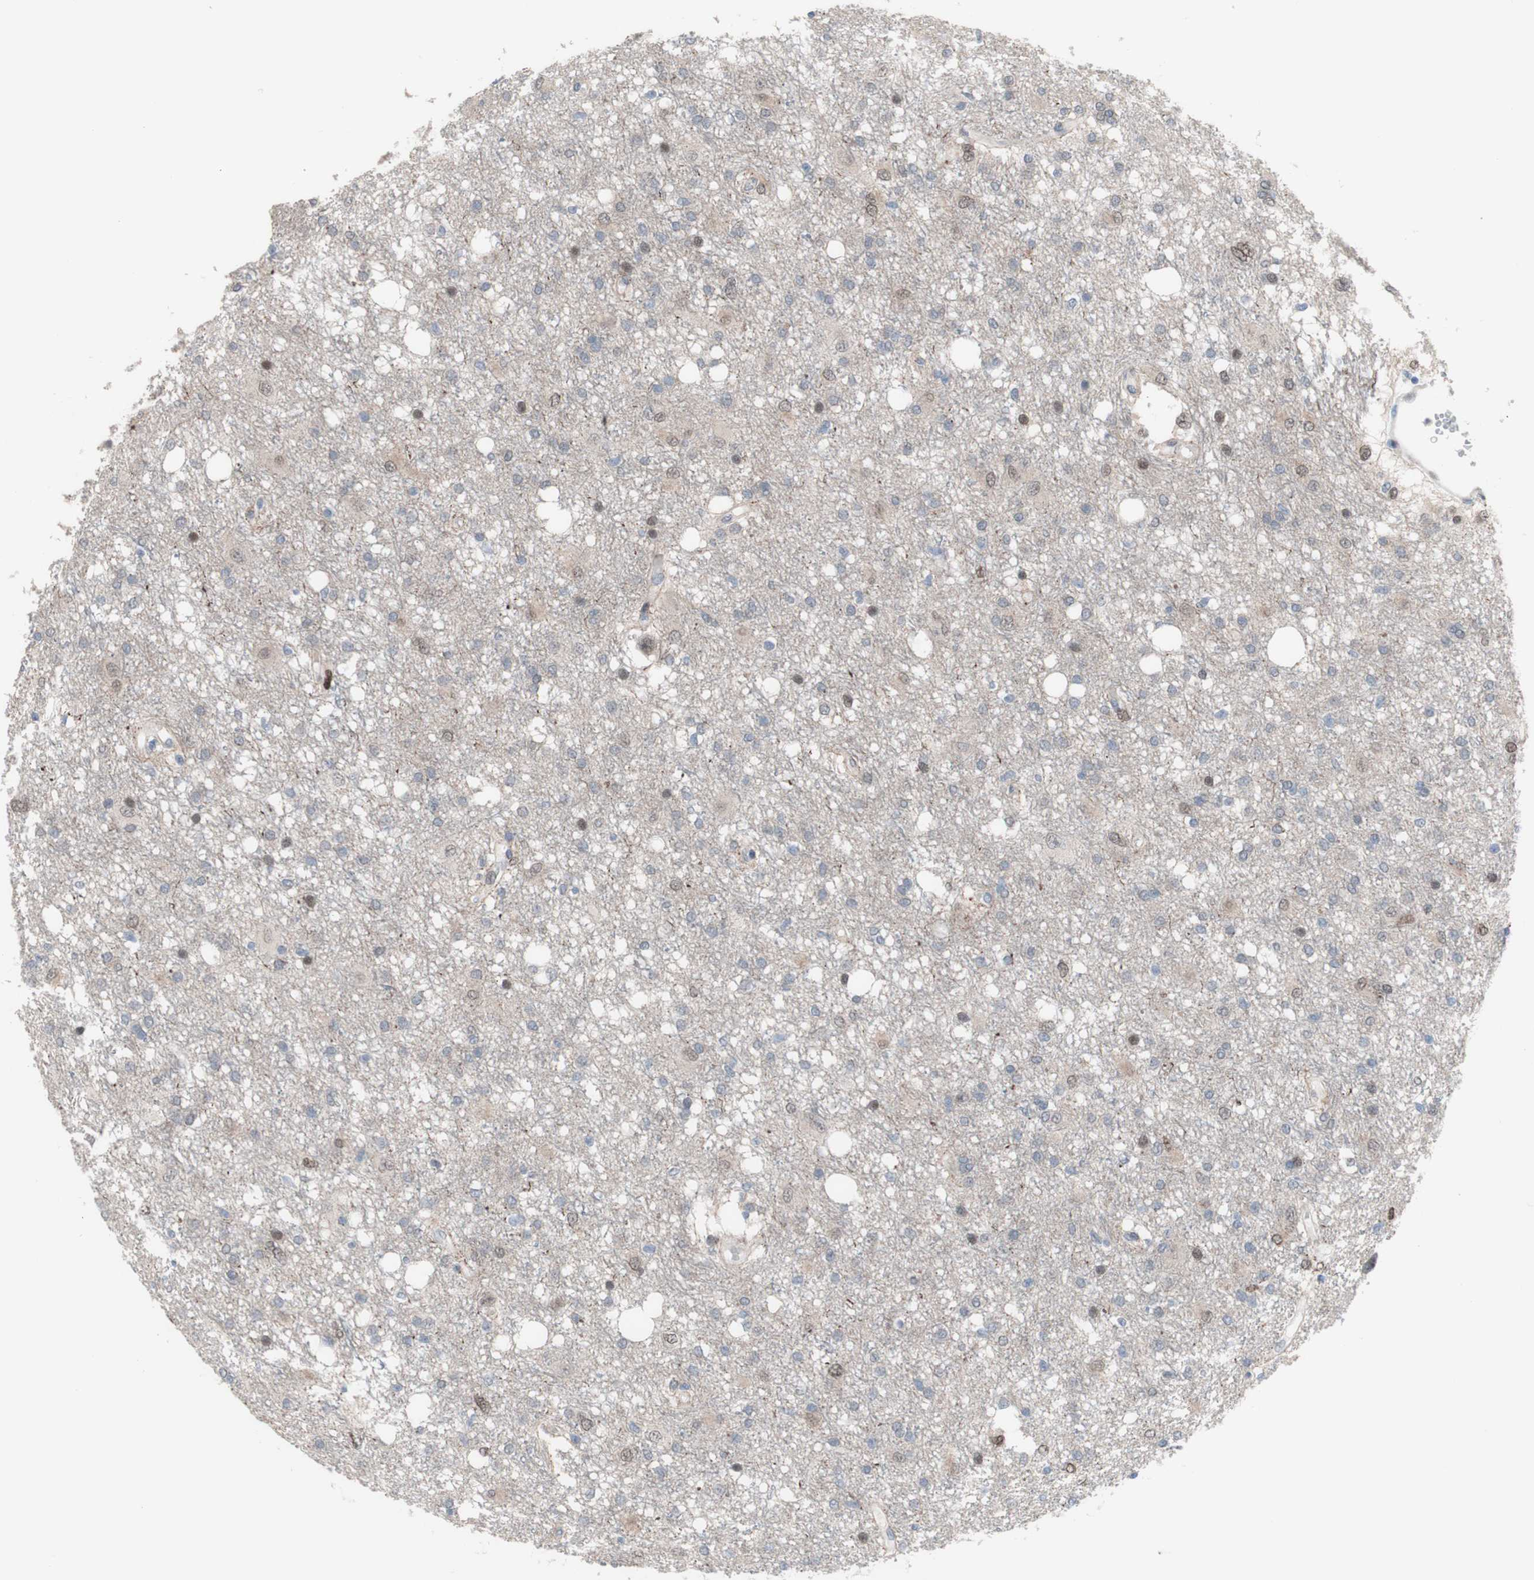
{"staining": {"intensity": "weak", "quantity": "<25%", "location": "nuclear"}, "tissue": "glioma", "cell_type": "Tumor cells", "image_type": "cancer", "snomed": [{"axis": "morphology", "description": "Glioma, malignant, High grade"}, {"axis": "topography", "description": "Brain"}], "caption": "Immunohistochemistry (IHC) image of glioma stained for a protein (brown), which displays no expression in tumor cells.", "gene": "PHTF2", "patient": {"sex": "female", "age": 59}}